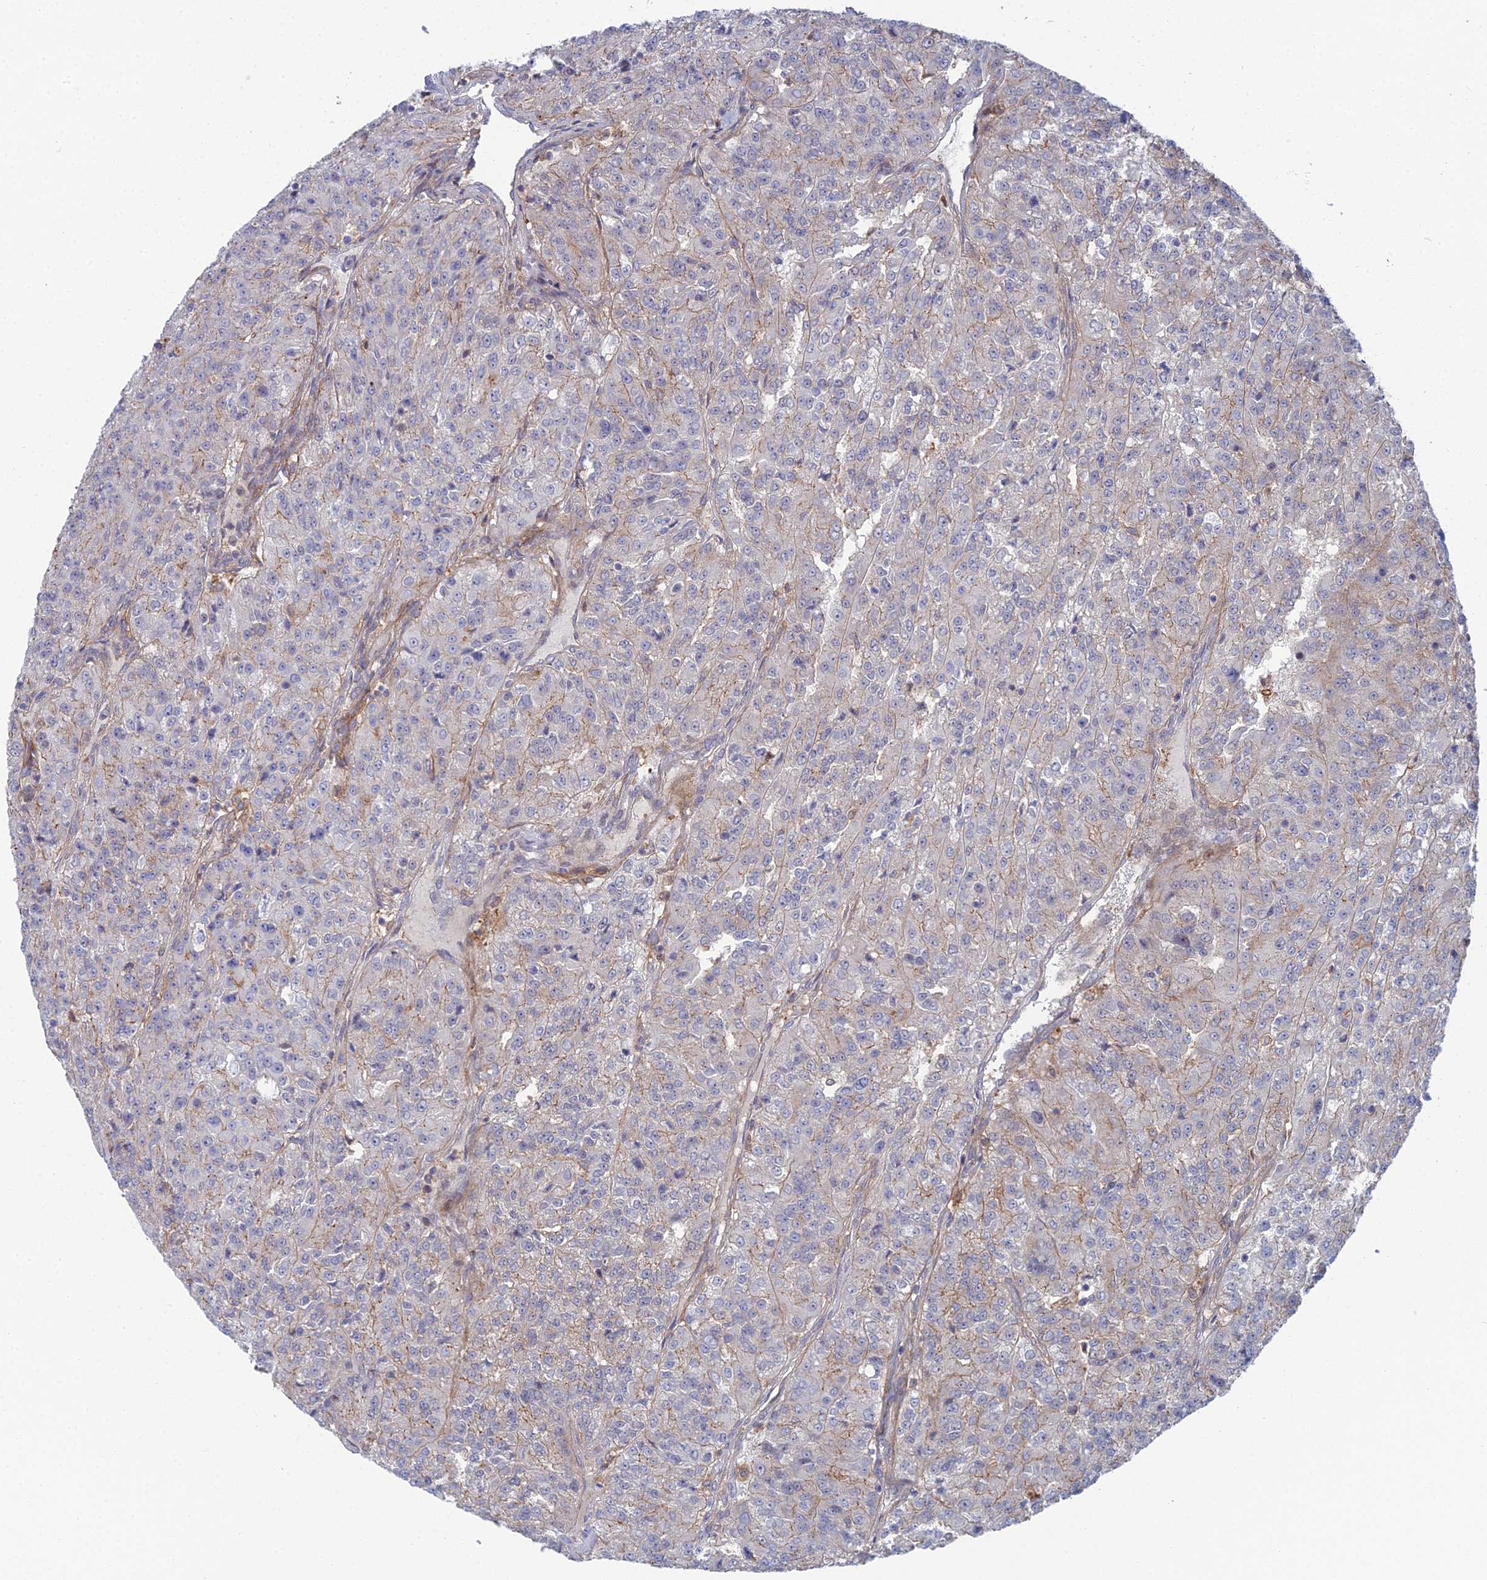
{"staining": {"intensity": "moderate", "quantity": "<25%", "location": "cytoplasmic/membranous"}, "tissue": "renal cancer", "cell_type": "Tumor cells", "image_type": "cancer", "snomed": [{"axis": "morphology", "description": "Adenocarcinoma, NOS"}, {"axis": "topography", "description": "Kidney"}], "caption": "About <25% of tumor cells in adenocarcinoma (renal) reveal moderate cytoplasmic/membranous protein positivity as visualized by brown immunohistochemical staining.", "gene": "ABHD1", "patient": {"sex": "female", "age": 63}}